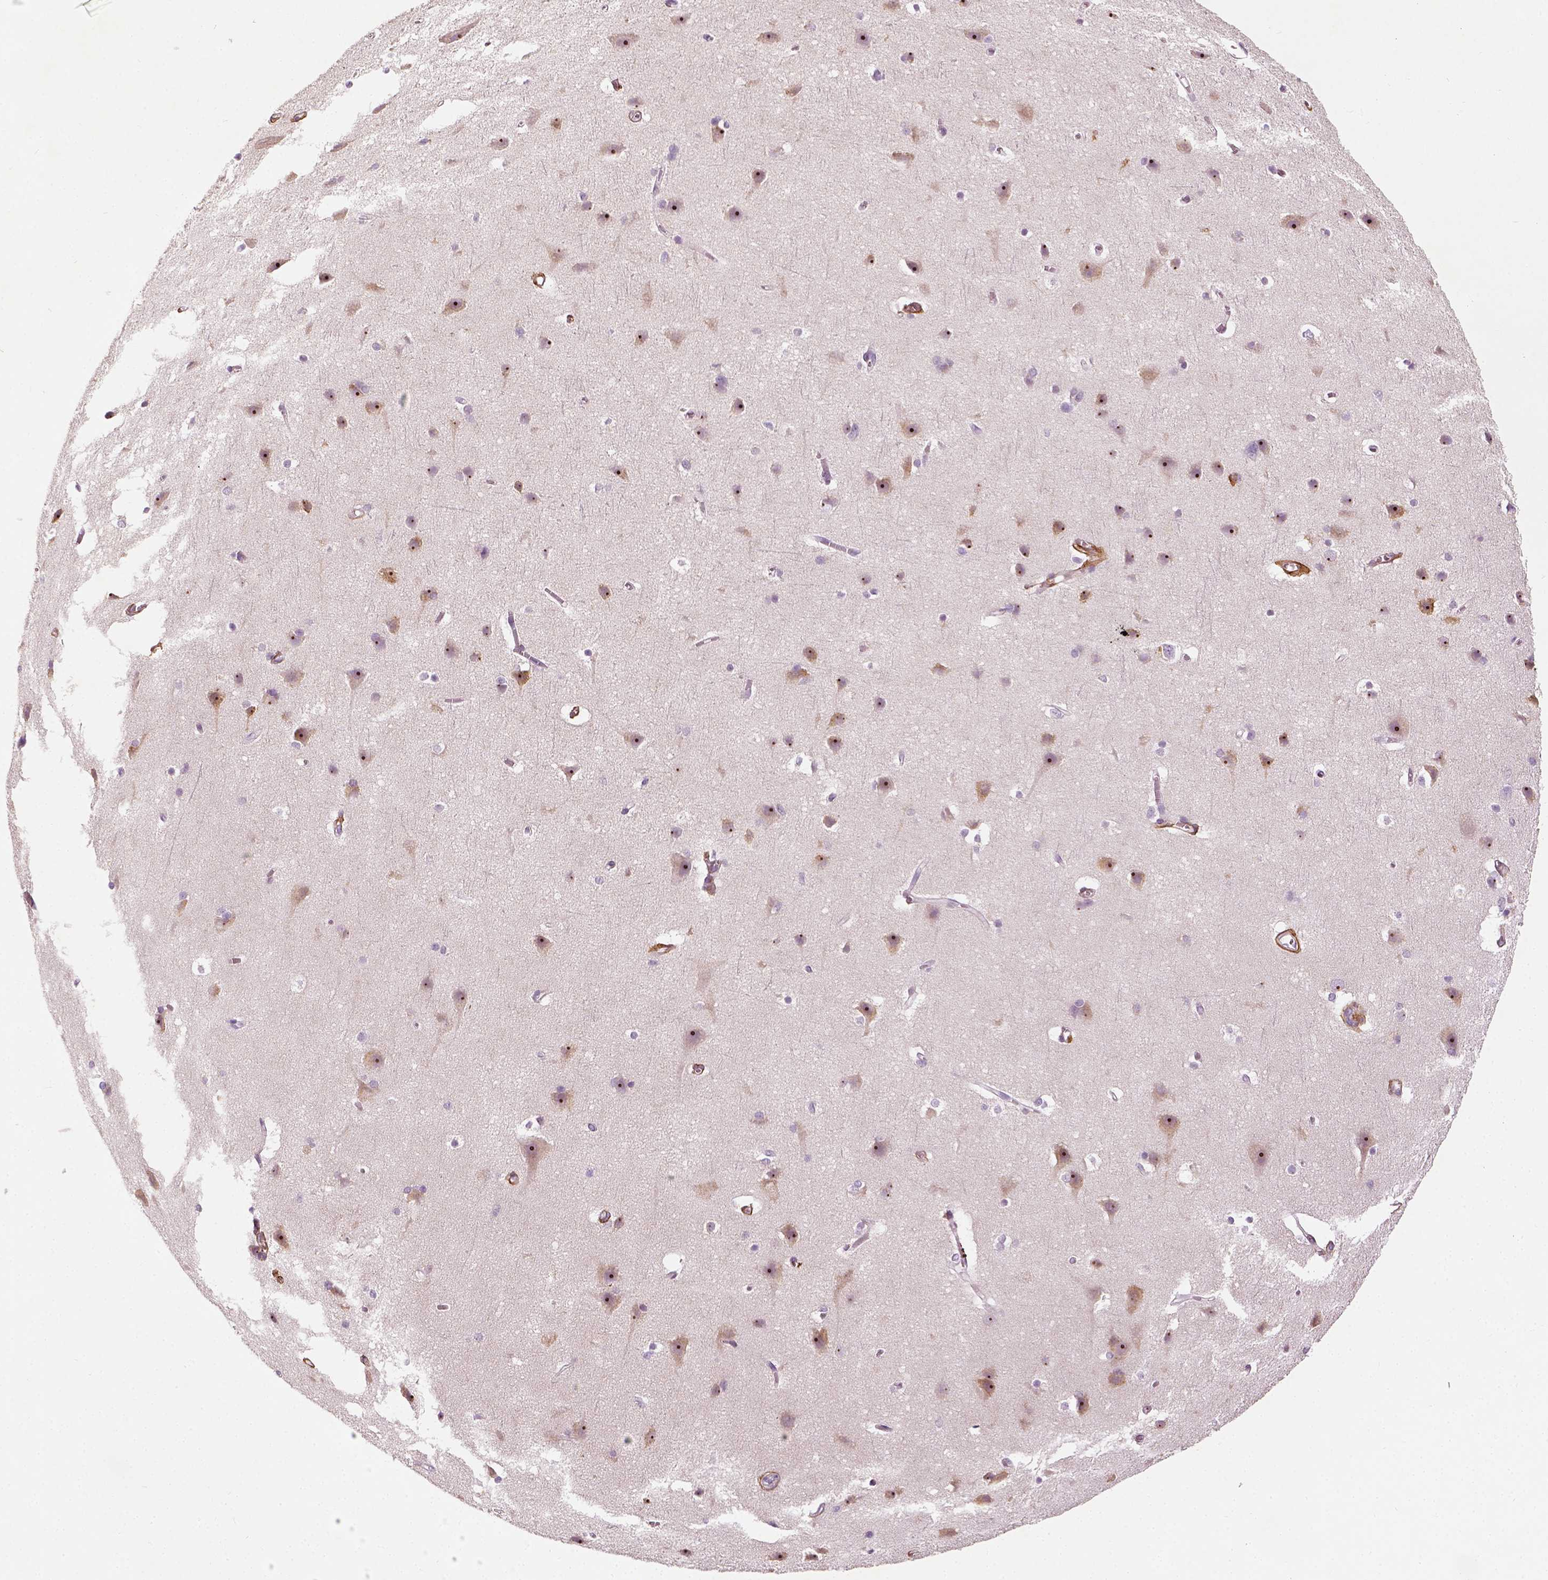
{"staining": {"intensity": "negative", "quantity": "none", "location": "none"}, "tissue": "cerebral cortex", "cell_type": "Endothelial cells", "image_type": "normal", "snomed": [{"axis": "morphology", "description": "Normal tissue, NOS"}, {"axis": "topography", "description": "Cerebral cortex"}], "caption": "The IHC micrograph has no significant staining in endothelial cells of cerebral cortex. (IHC, brightfield microscopy, high magnification).", "gene": "COL6A2", "patient": {"sex": "male", "age": 37}}